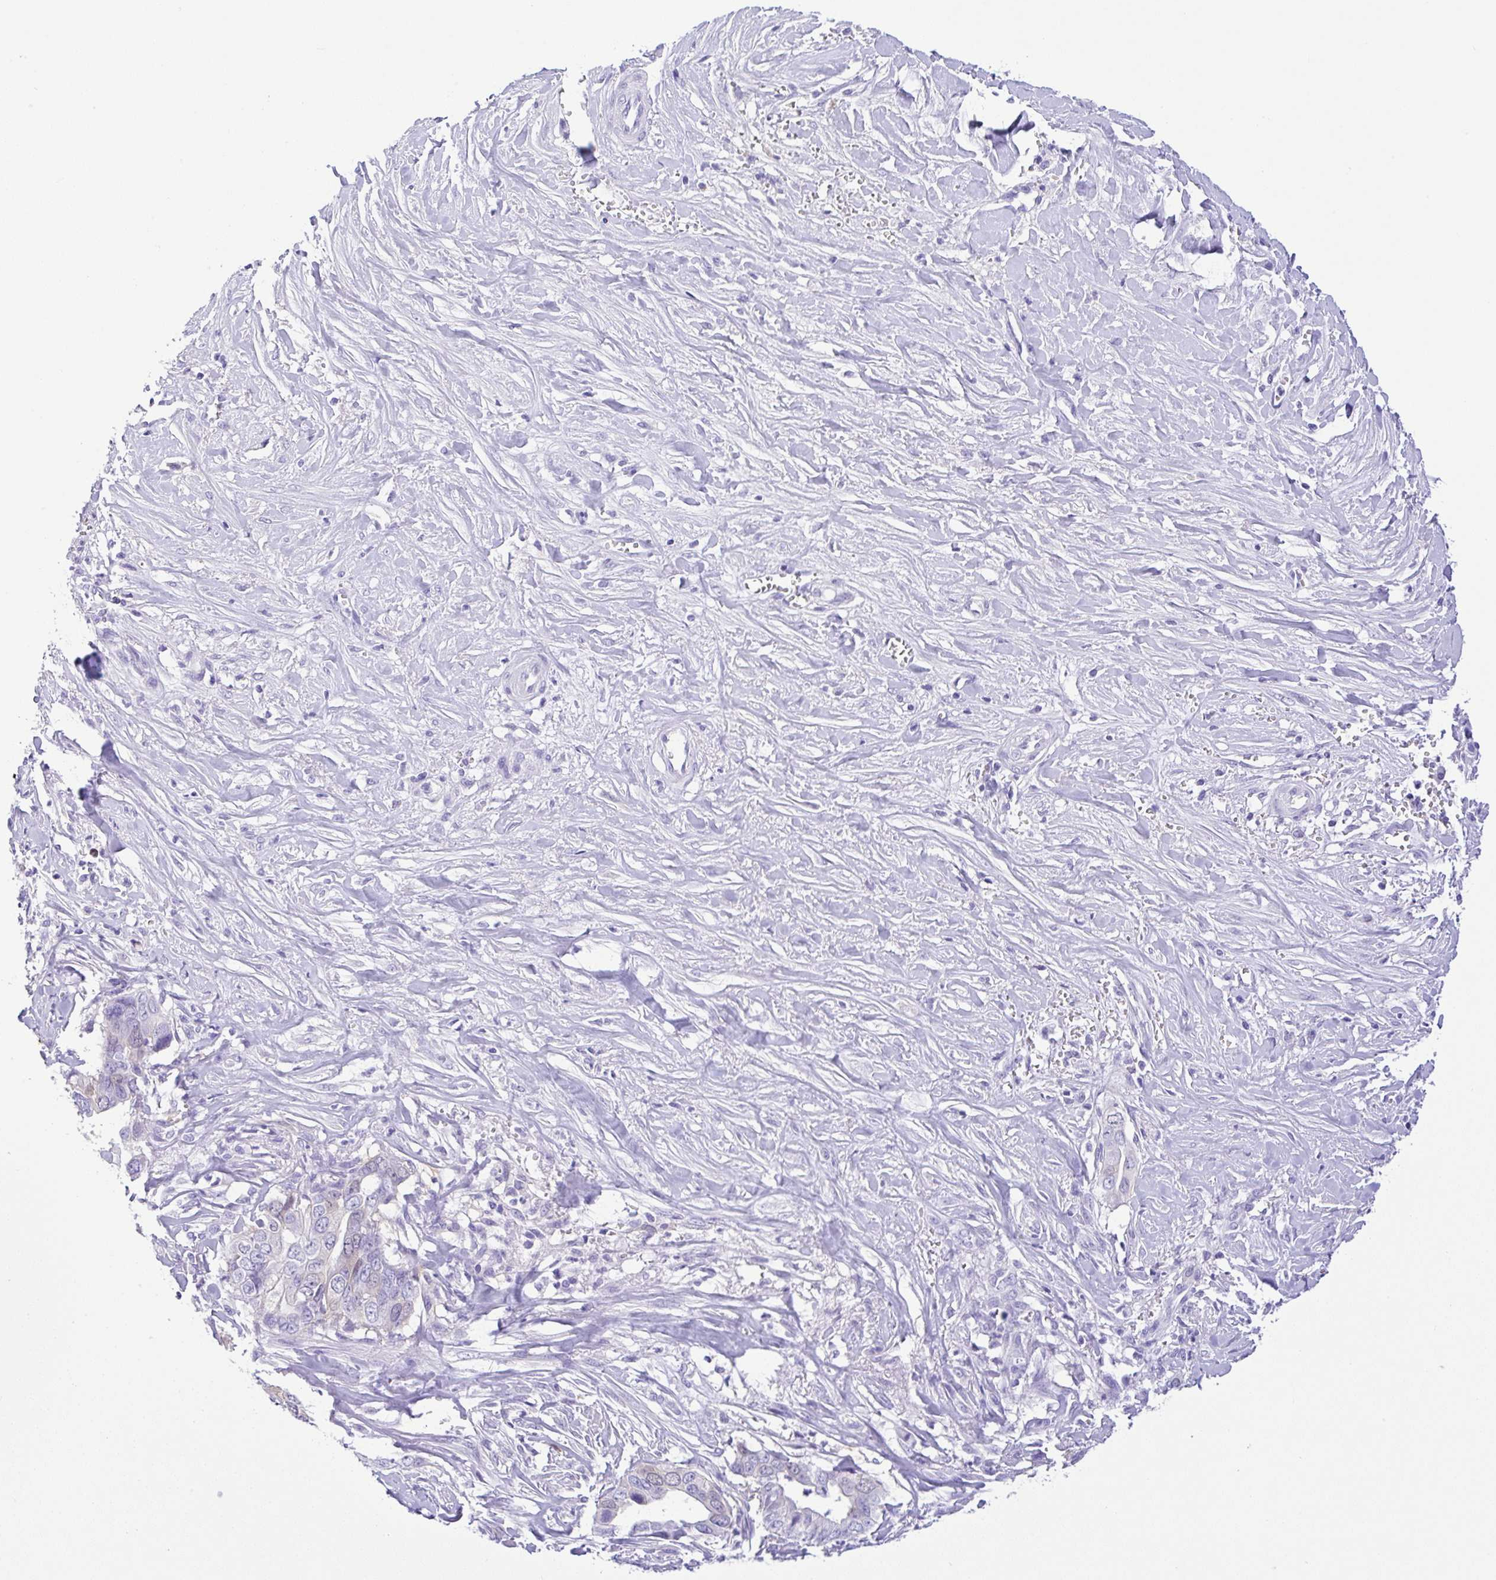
{"staining": {"intensity": "negative", "quantity": "none", "location": "none"}, "tissue": "liver cancer", "cell_type": "Tumor cells", "image_type": "cancer", "snomed": [{"axis": "morphology", "description": "Cholangiocarcinoma"}, {"axis": "topography", "description": "Liver"}], "caption": "High magnification brightfield microscopy of cholangiocarcinoma (liver) stained with DAB (brown) and counterstained with hematoxylin (blue): tumor cells show no significant staining.", "gene": "RRM2", "patient": {"sex": "female", "age": 79}}